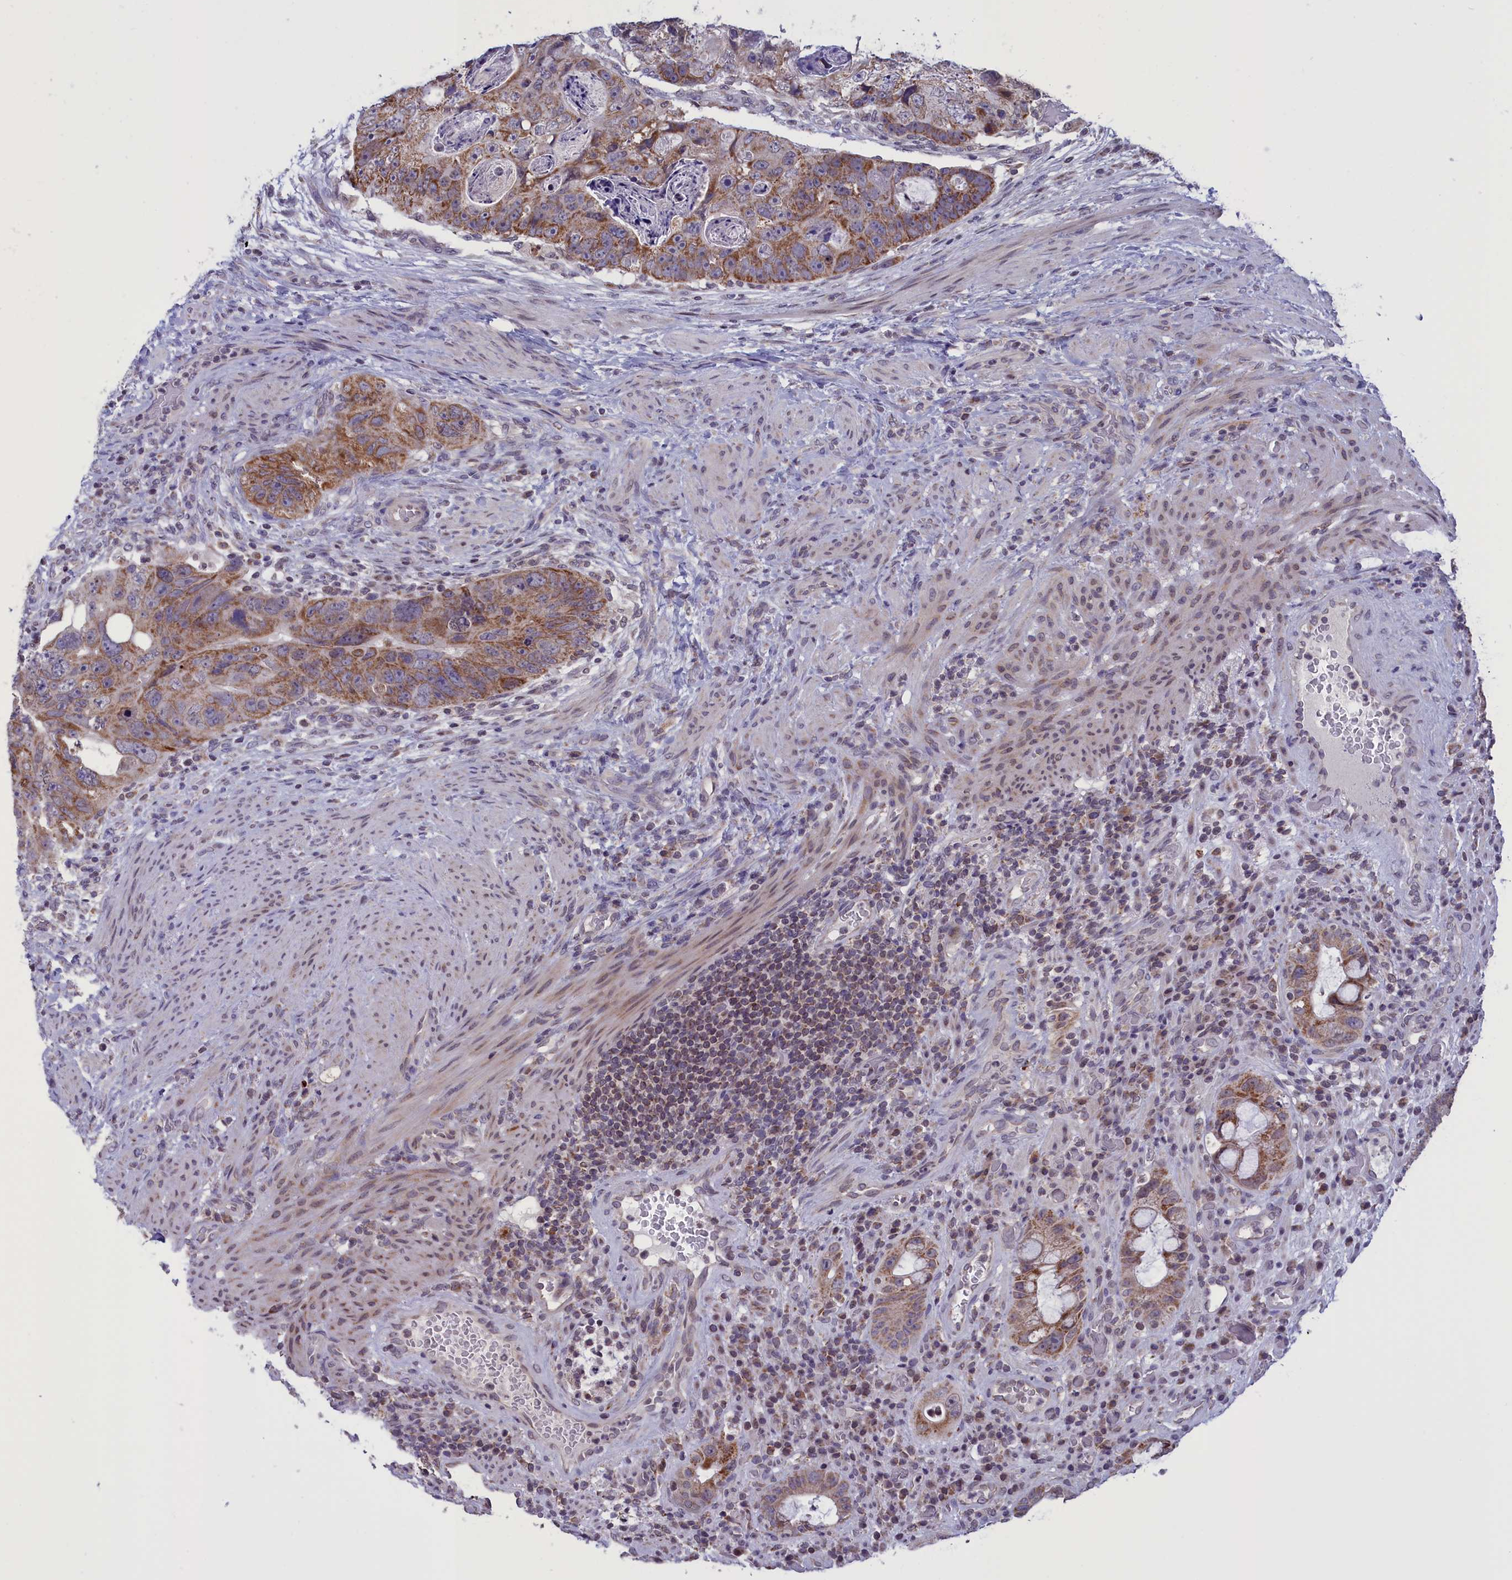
{"staining": {"intensity": "moderate", "quantity": ">75%", "location": "cytoplasmic/membranous"}, "tissue": "colorectal cancer", "cell_type": "Tumor cells", "image_type": "cancer", "snomed": [{"axis": "morphology", "description": "Adenocarcinoma, NOS"}, {"axis": "topography", "description": "Rectum"}], "caption": "Immunohistochemical staining of adenocarcinoma (colorectal) reveals medium levels of moderate cytoplasmic/membranous positivity in about >75% of tumor cells. (DAB IHC with brightfield microscopy, high magnification).", "gene": "PARS2", "patient": {"sex": "male", "age": 59}}